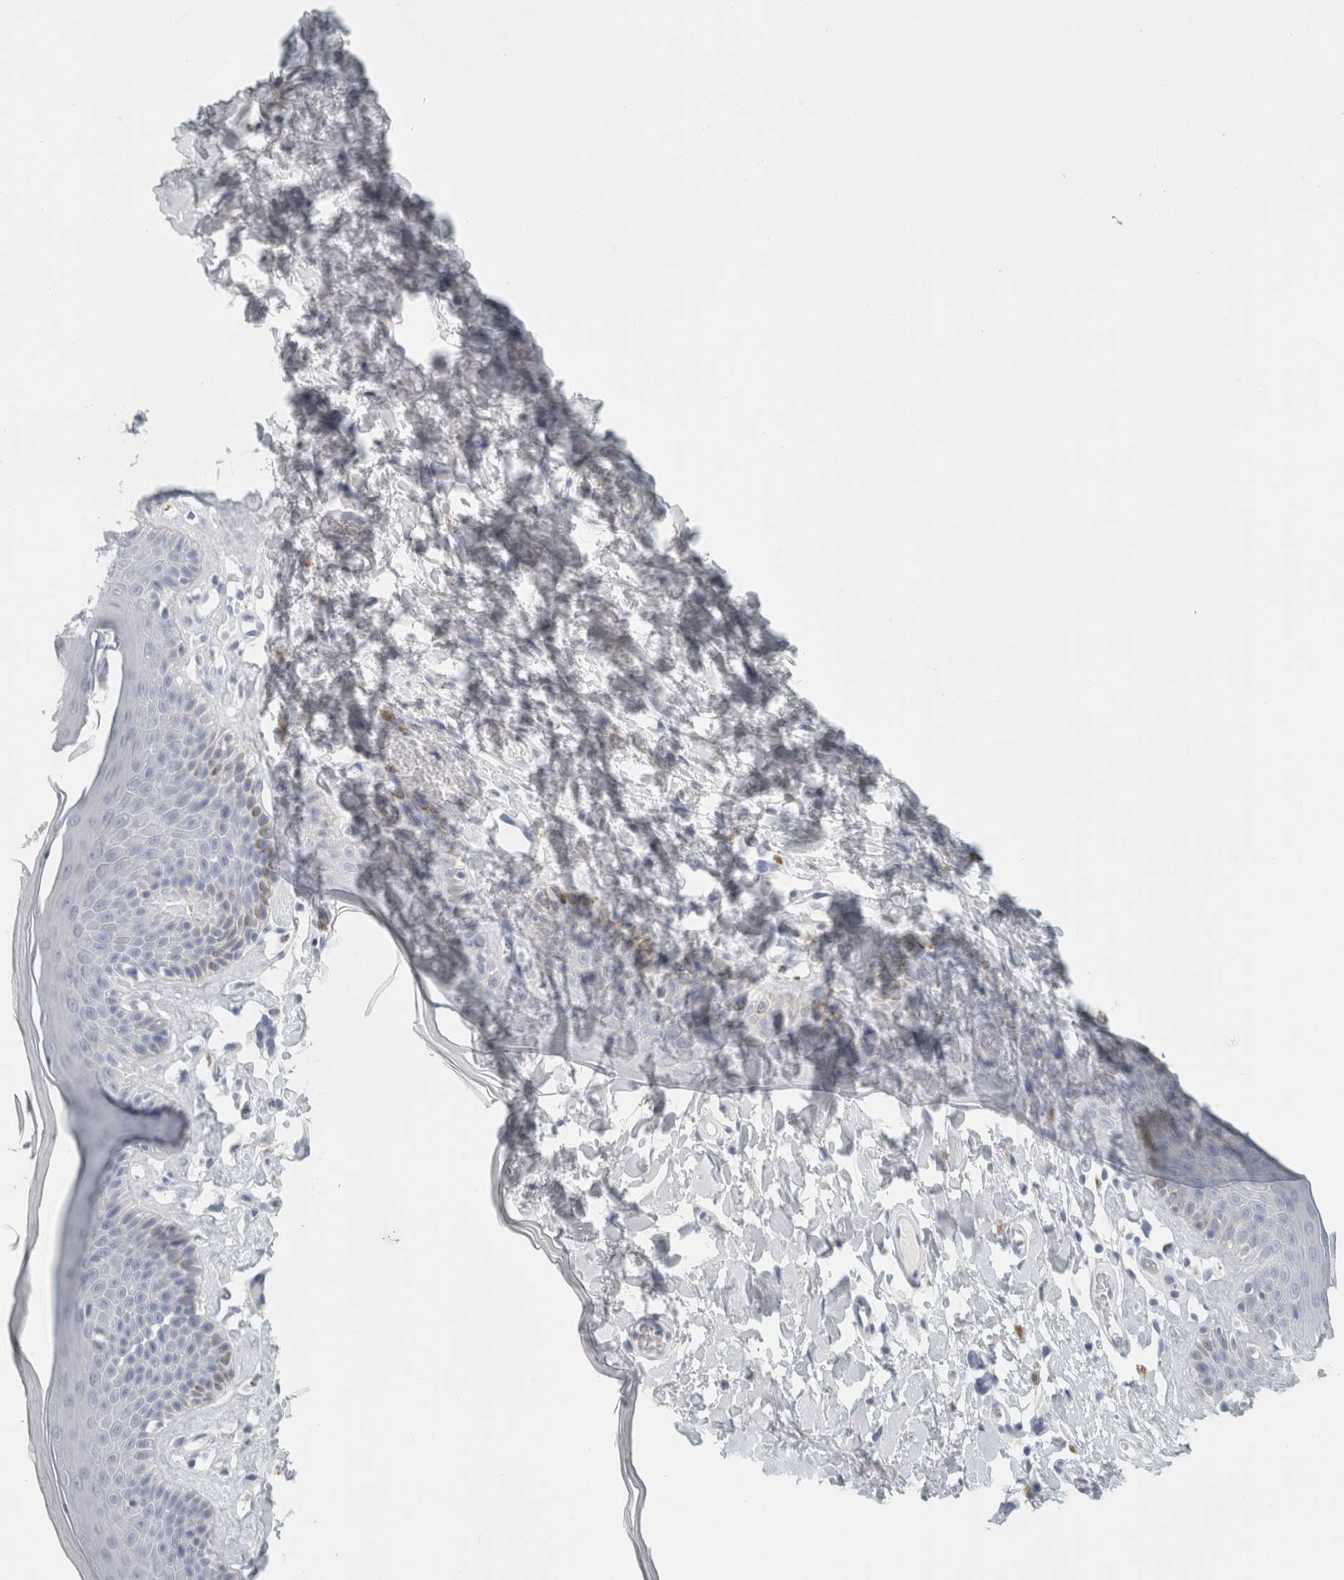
{"staining": {"intensity": "negative", "quantity": "none", "location": "none"}, "tissue": "skin", "cell_type": "Epidermal cells", "image_type": "normal", "snomed": [{"axis": "morphology", "description": "Normal tissue, NOS"}, {"axis": "topography", "description": "Vulva"}], "caption": "DAB (3,3'-diaminobenzidine) immunohistochemical staining of unremarkable skin shows no significant staining in epidermal cells.", "gene": "SLC28A3", "patient": {"sex": "female", "age": 73}}